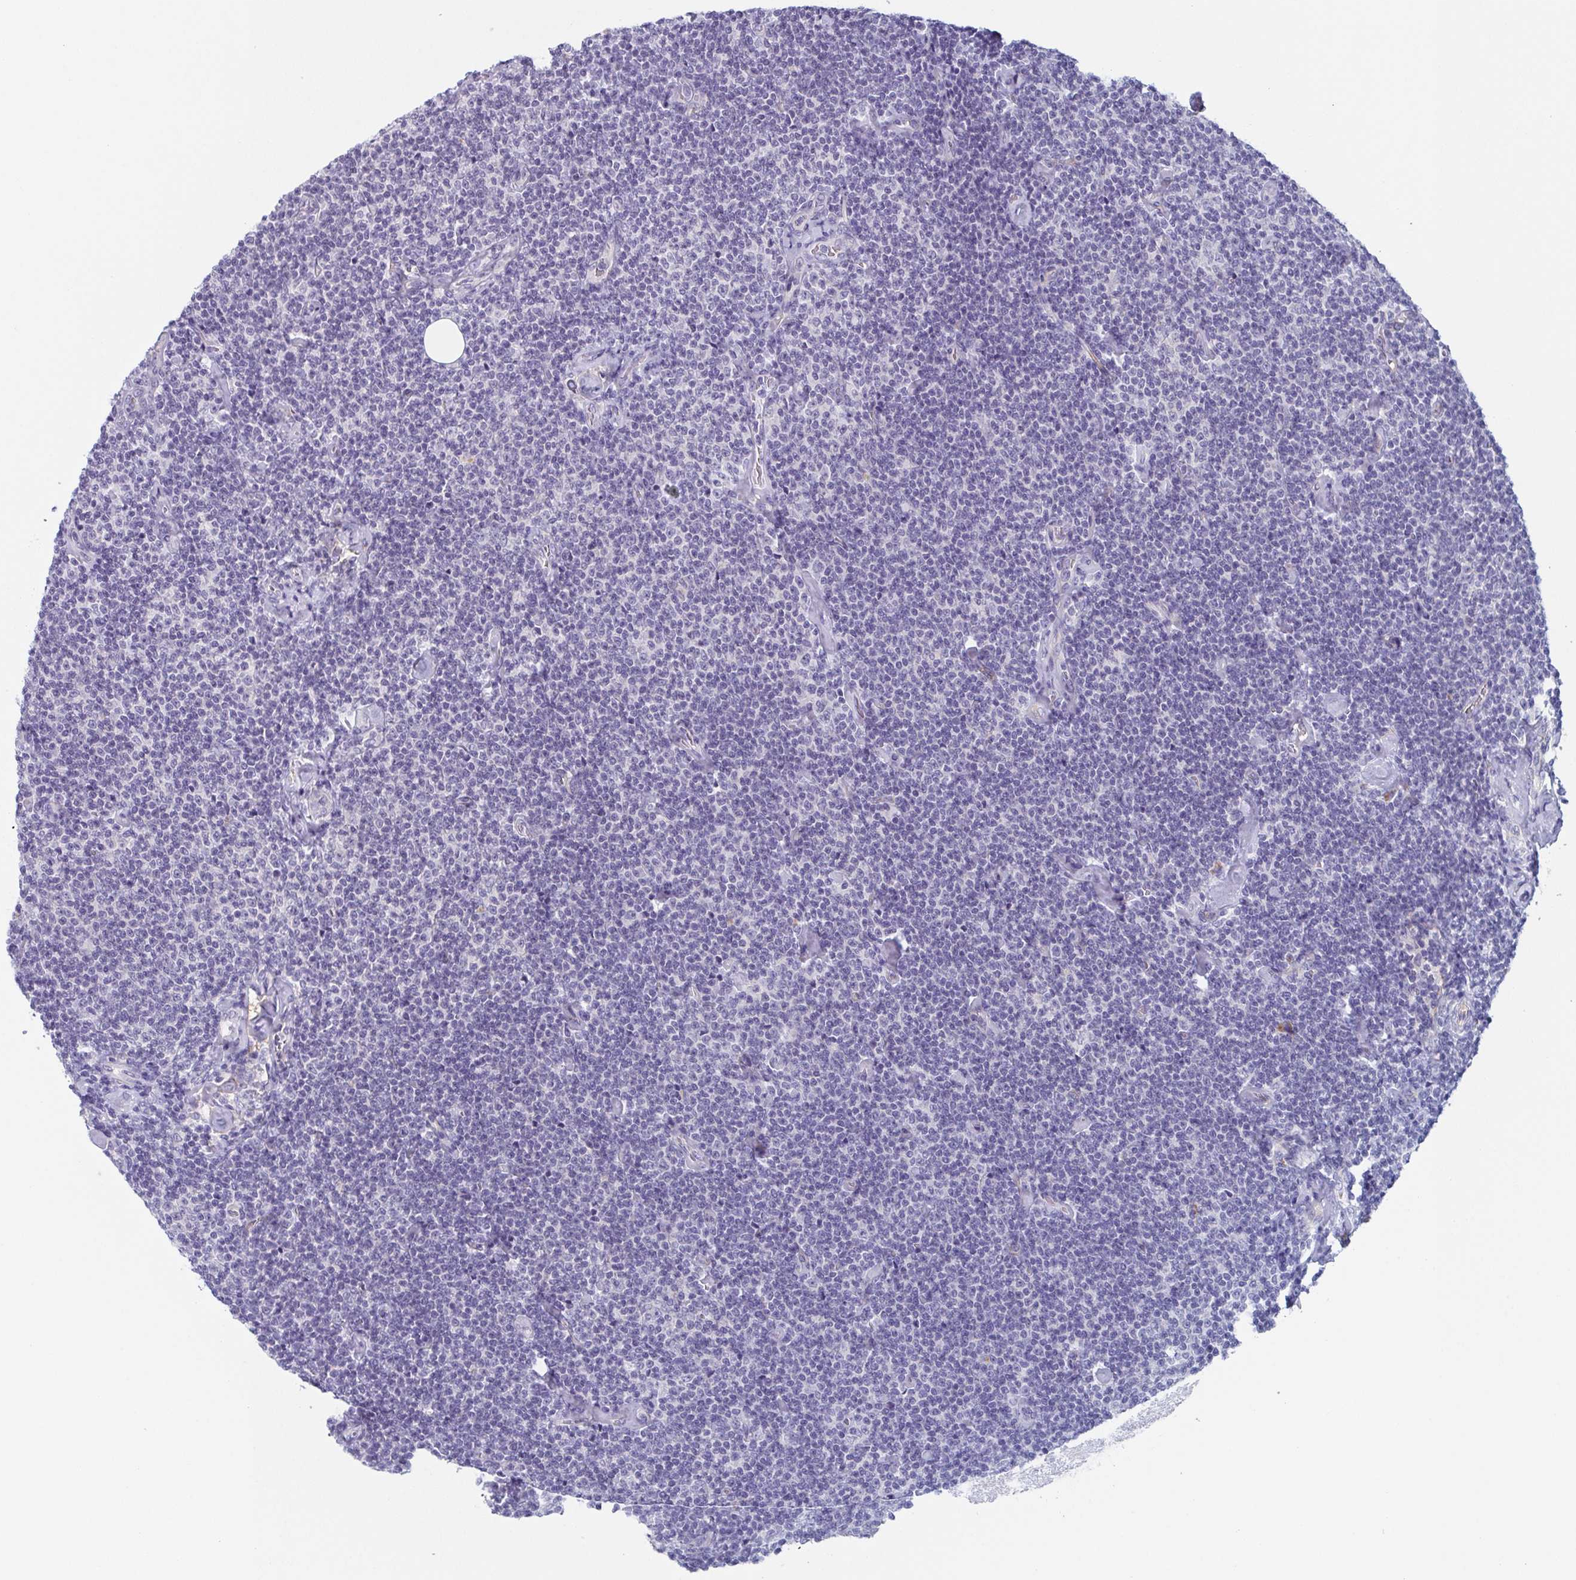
{"staining": {"intensity": "negative", "quantity": "none", "location": "none"}, "tissue": "lymphoma", "cell_type": "Tumor cells", "image_type": "cancer", "snomed": [{"axis": "morphology", "description": "Malignant lymphoma, non-Hodgkin's type, Low grade"}, {"axis": "topography", "description": "Lymph node"}], "caption": "Immunohistochemistry photomicrograph of human lymphoma stained for a protein (brown), which shows no staining in tumor cells.", "gene": "LYRM2", "patient": {"sex": "male", "age": 81}}